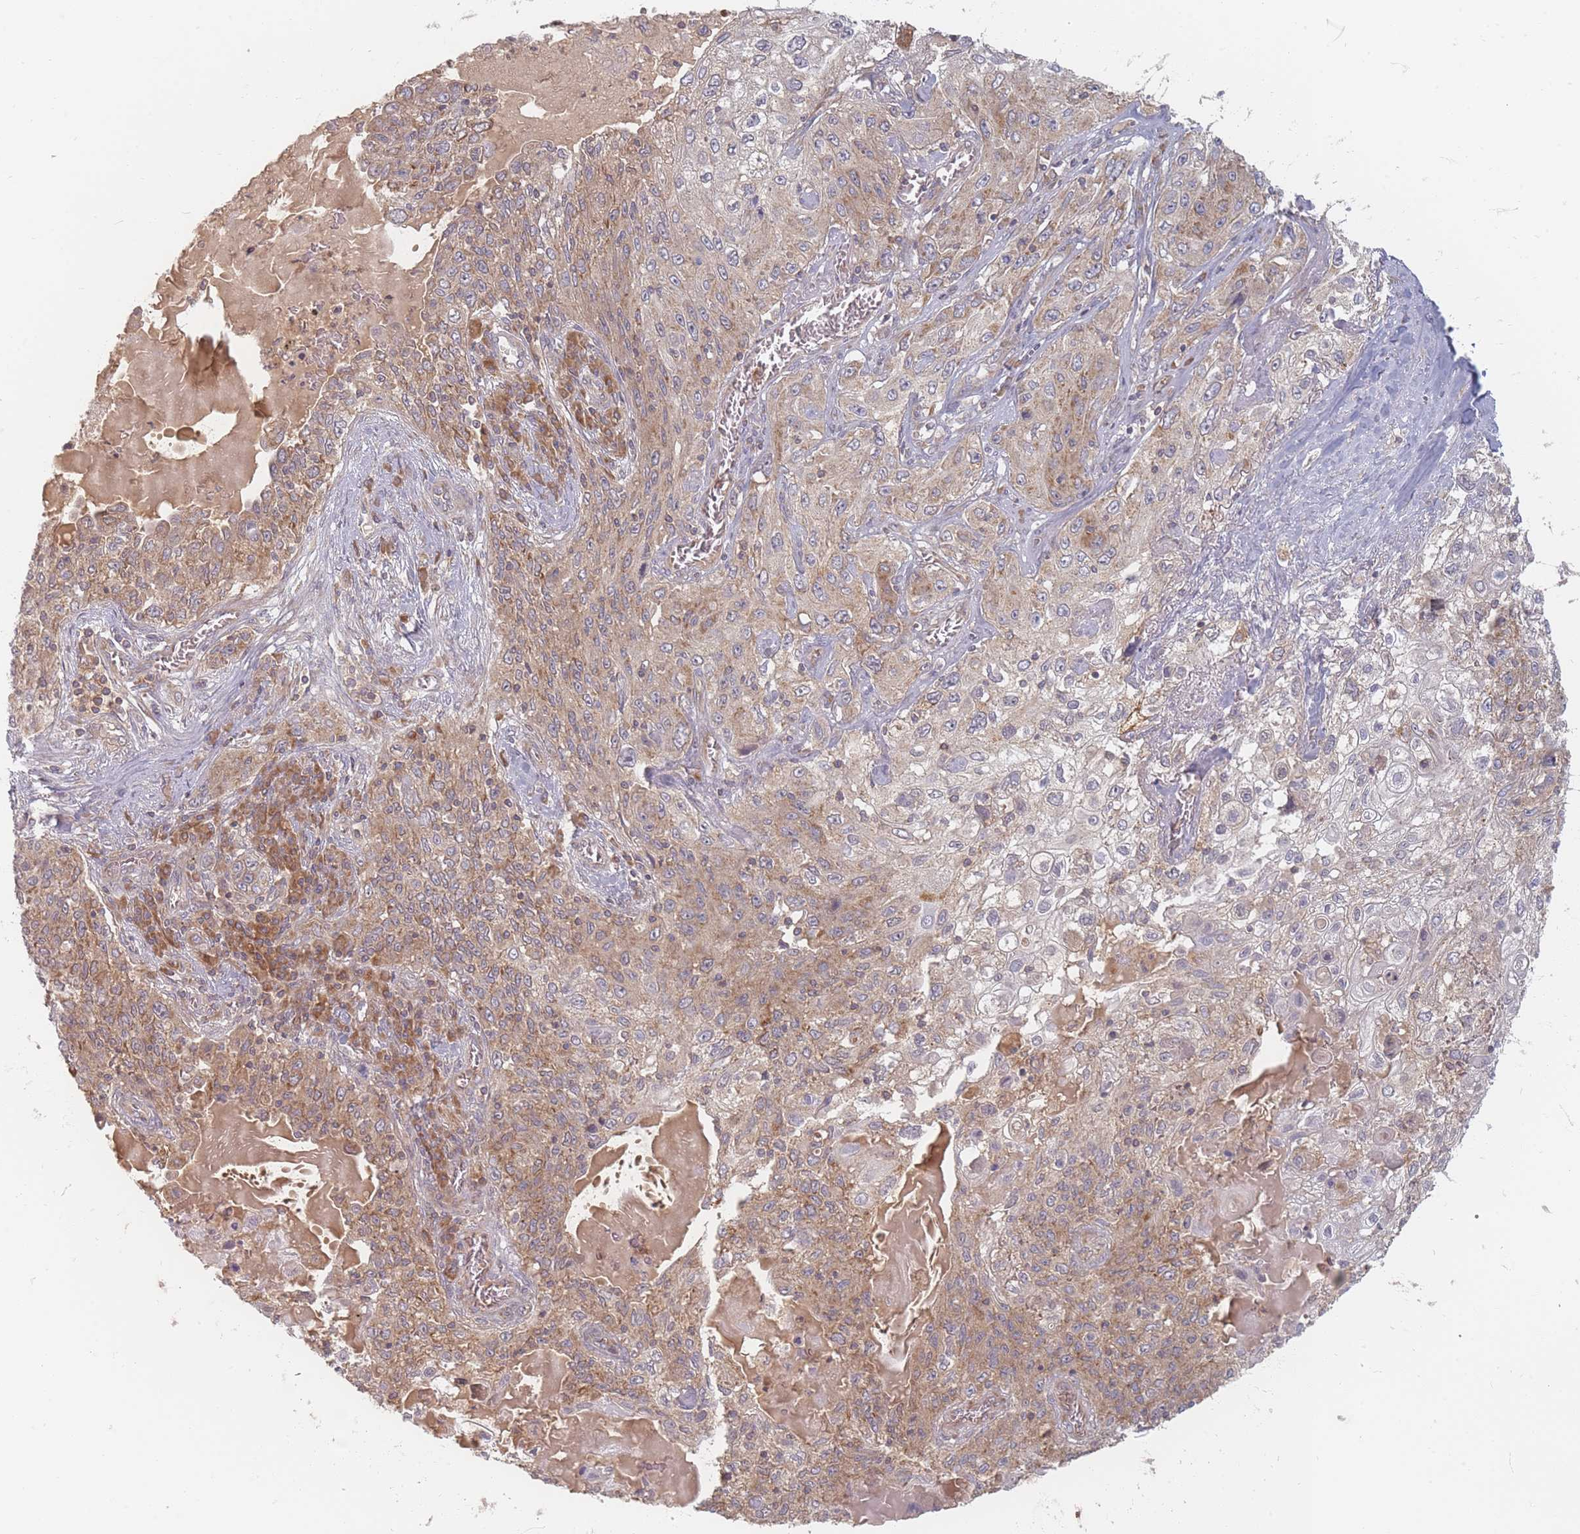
{"staining": {"intensity": "moderate", "quantity": ">75%", "location": "cytoplasmic/membranous"}, "tissue": "lung cancer", "cell_type": "Tumor cells", "image_type": "cancer", "snomed": [{"axis": "morphology", "description": "Squamous cell carcinoma, NOS"}, {"axis": "topography", "description": "Lung"}], "caption": "Brown immunohistochemical staining in lung squamous cell carcinoma shows moderate cytoplasmic/membranous positivity in about >75% of tumor cells.", "gene": "SLC35F3", "patient": {"sex": "female", "age": 69}}